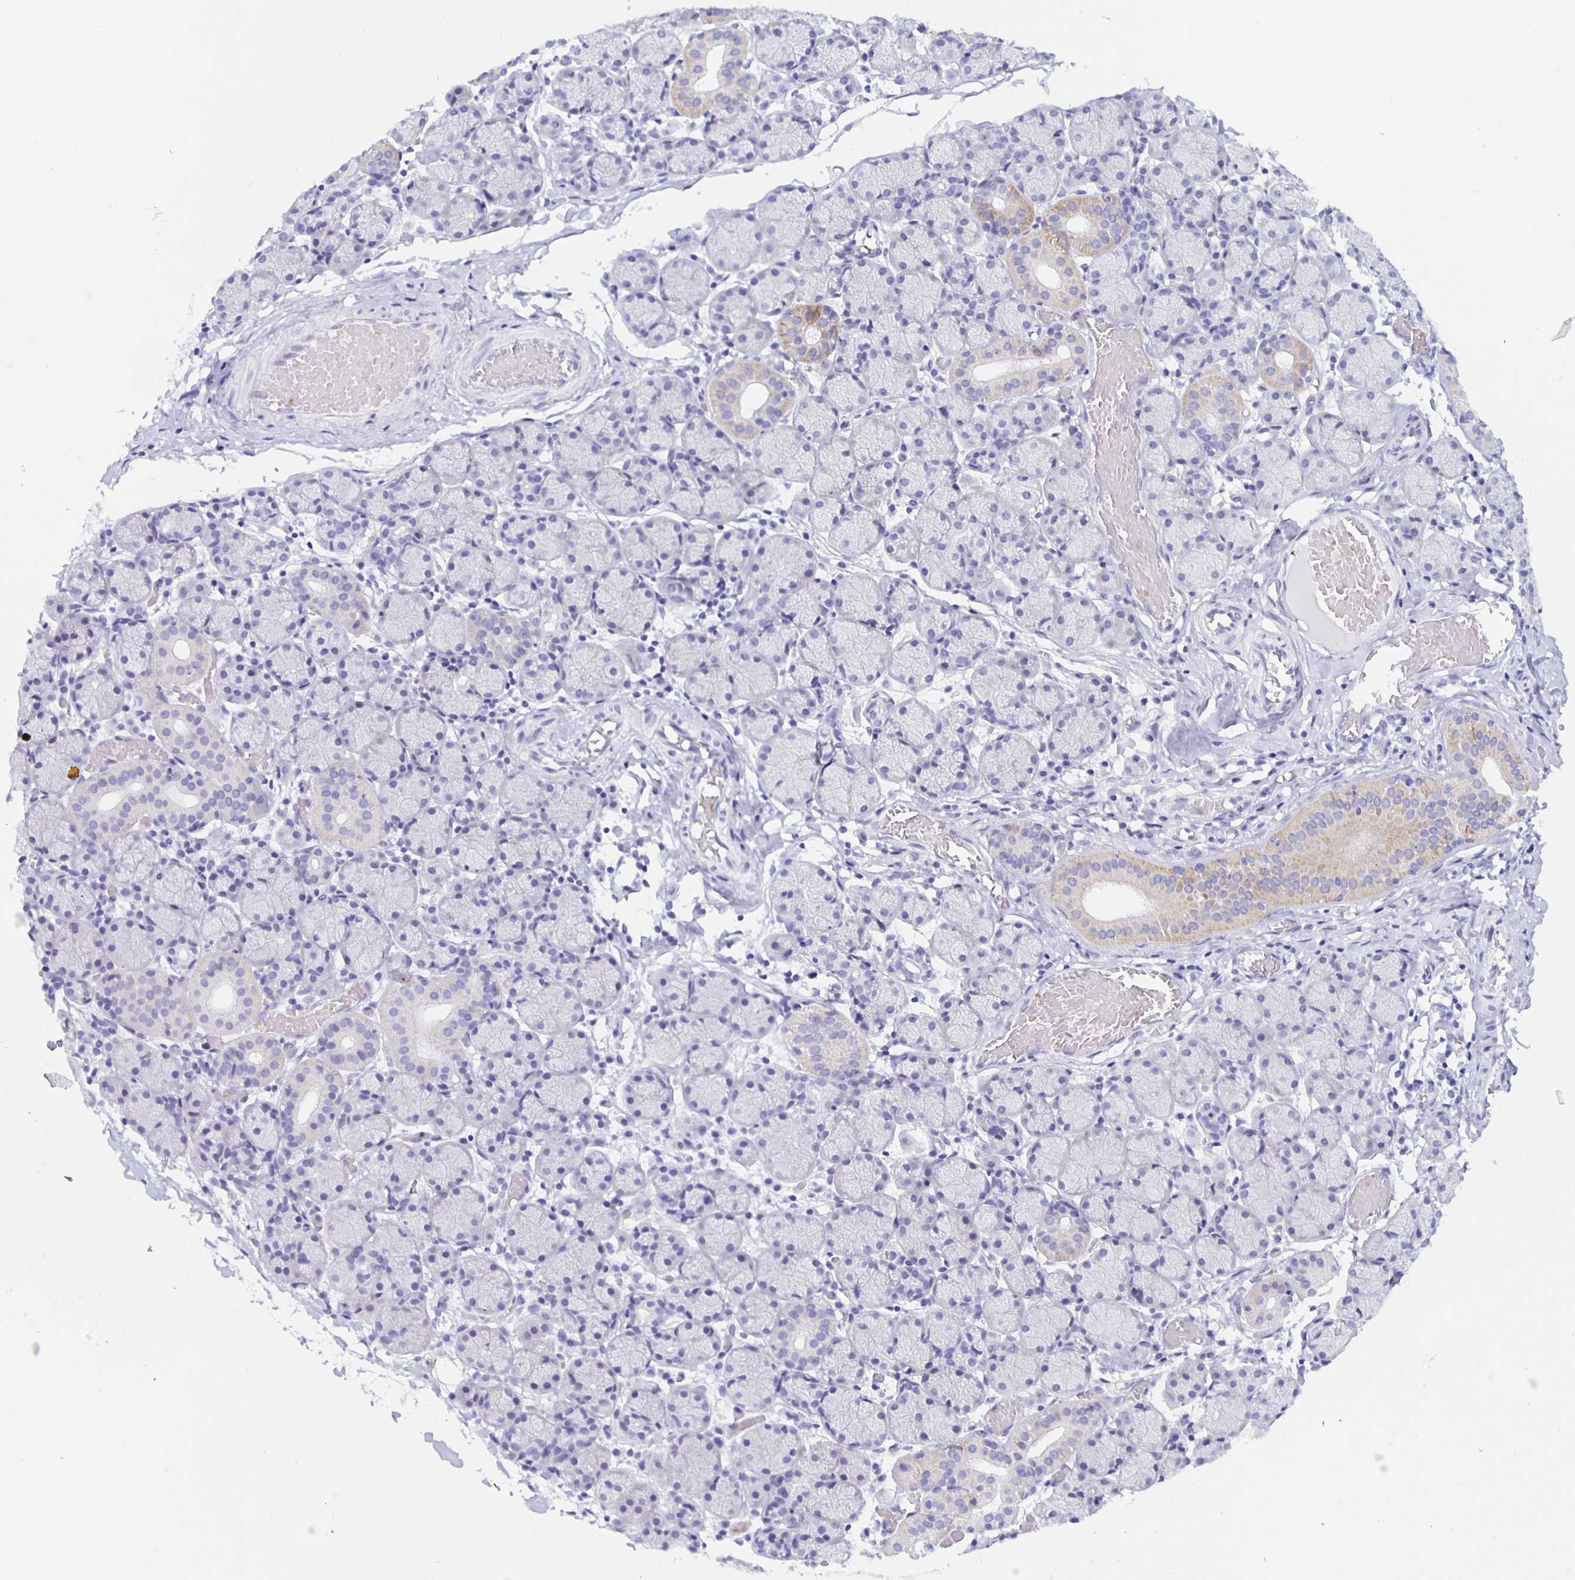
{"staining": {"intensity": "negative", "quantity": "none", "location": "none"}, "tissue": "salivary gland", "cell_type": "Glandular cells", "image_type": "normal", "snomed": [{"axis": "morphology", "description": "Normal tissue, NOS"}, {"axis": "topography", "description": "Salivary gland"}], "caption": "Glandular cells show no significant protein staining in normal salivary gland. (DAB (3,3'-diaminobenzidine) immunohistochemistry (IHC) visualized using brightfield microscopy, high magnification).", "gene": "AQP6", "patient": {"sex": "female", "age": 24}}